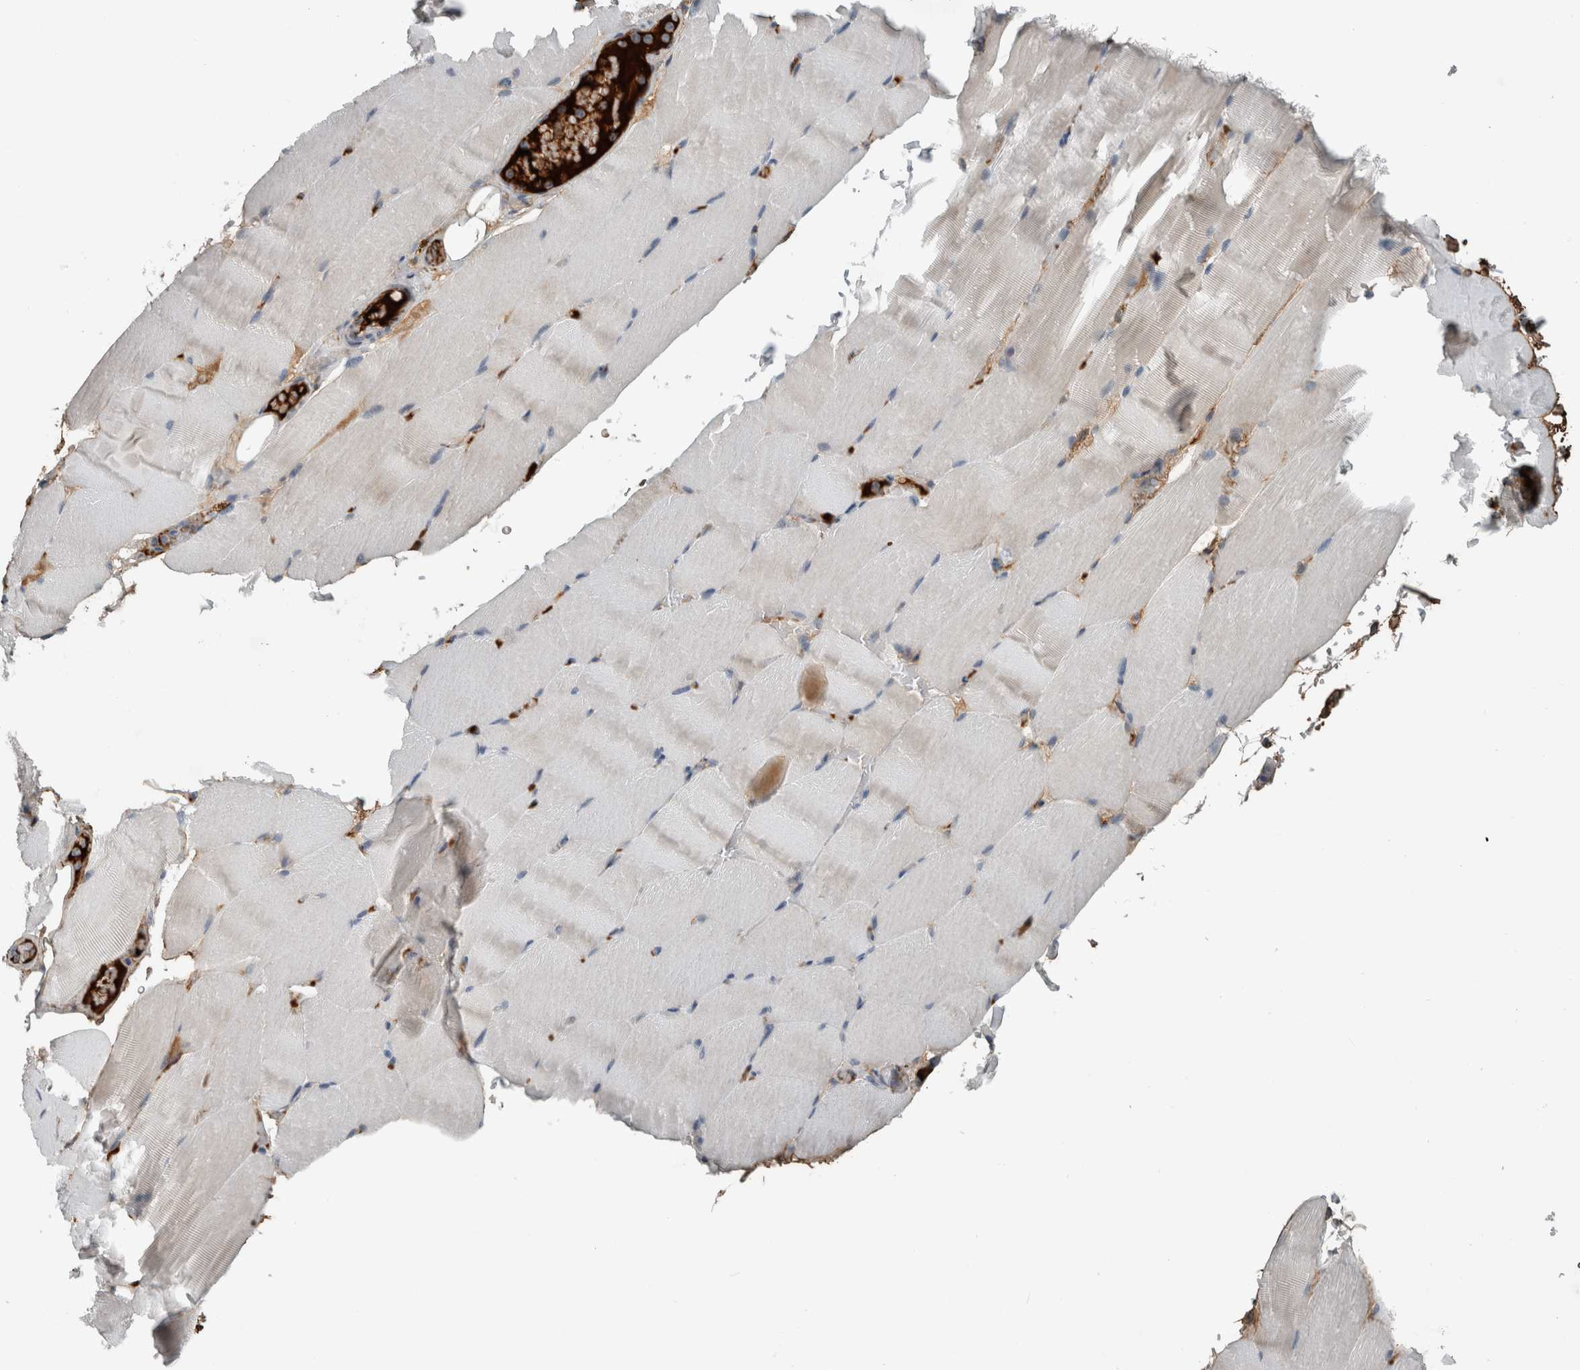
{"staining": {"intensity": "negative", "quantity": "none", "location": "none"}, "tissue": "skeletal muscle", "cell_type": "Myocytes", "image_type": "normal", "snomed": [{"axis": "morphology", "description": "Normal tissue, NOS"}, {"axis": "topography", "description": "Skeletal muscle"}, {"axis": "topography", "description": "Parathyroid gland"}], "caption": "An IHC image of unremarkable skeletal muscle is shown. There is no staining in myocytes of skeletal muscle. (DAB (3,3'-diaminobenzidine) IHC with hematoxylin counter stain).", "gene": "FN1", "patient": {"sex": "female", "age": 37}}